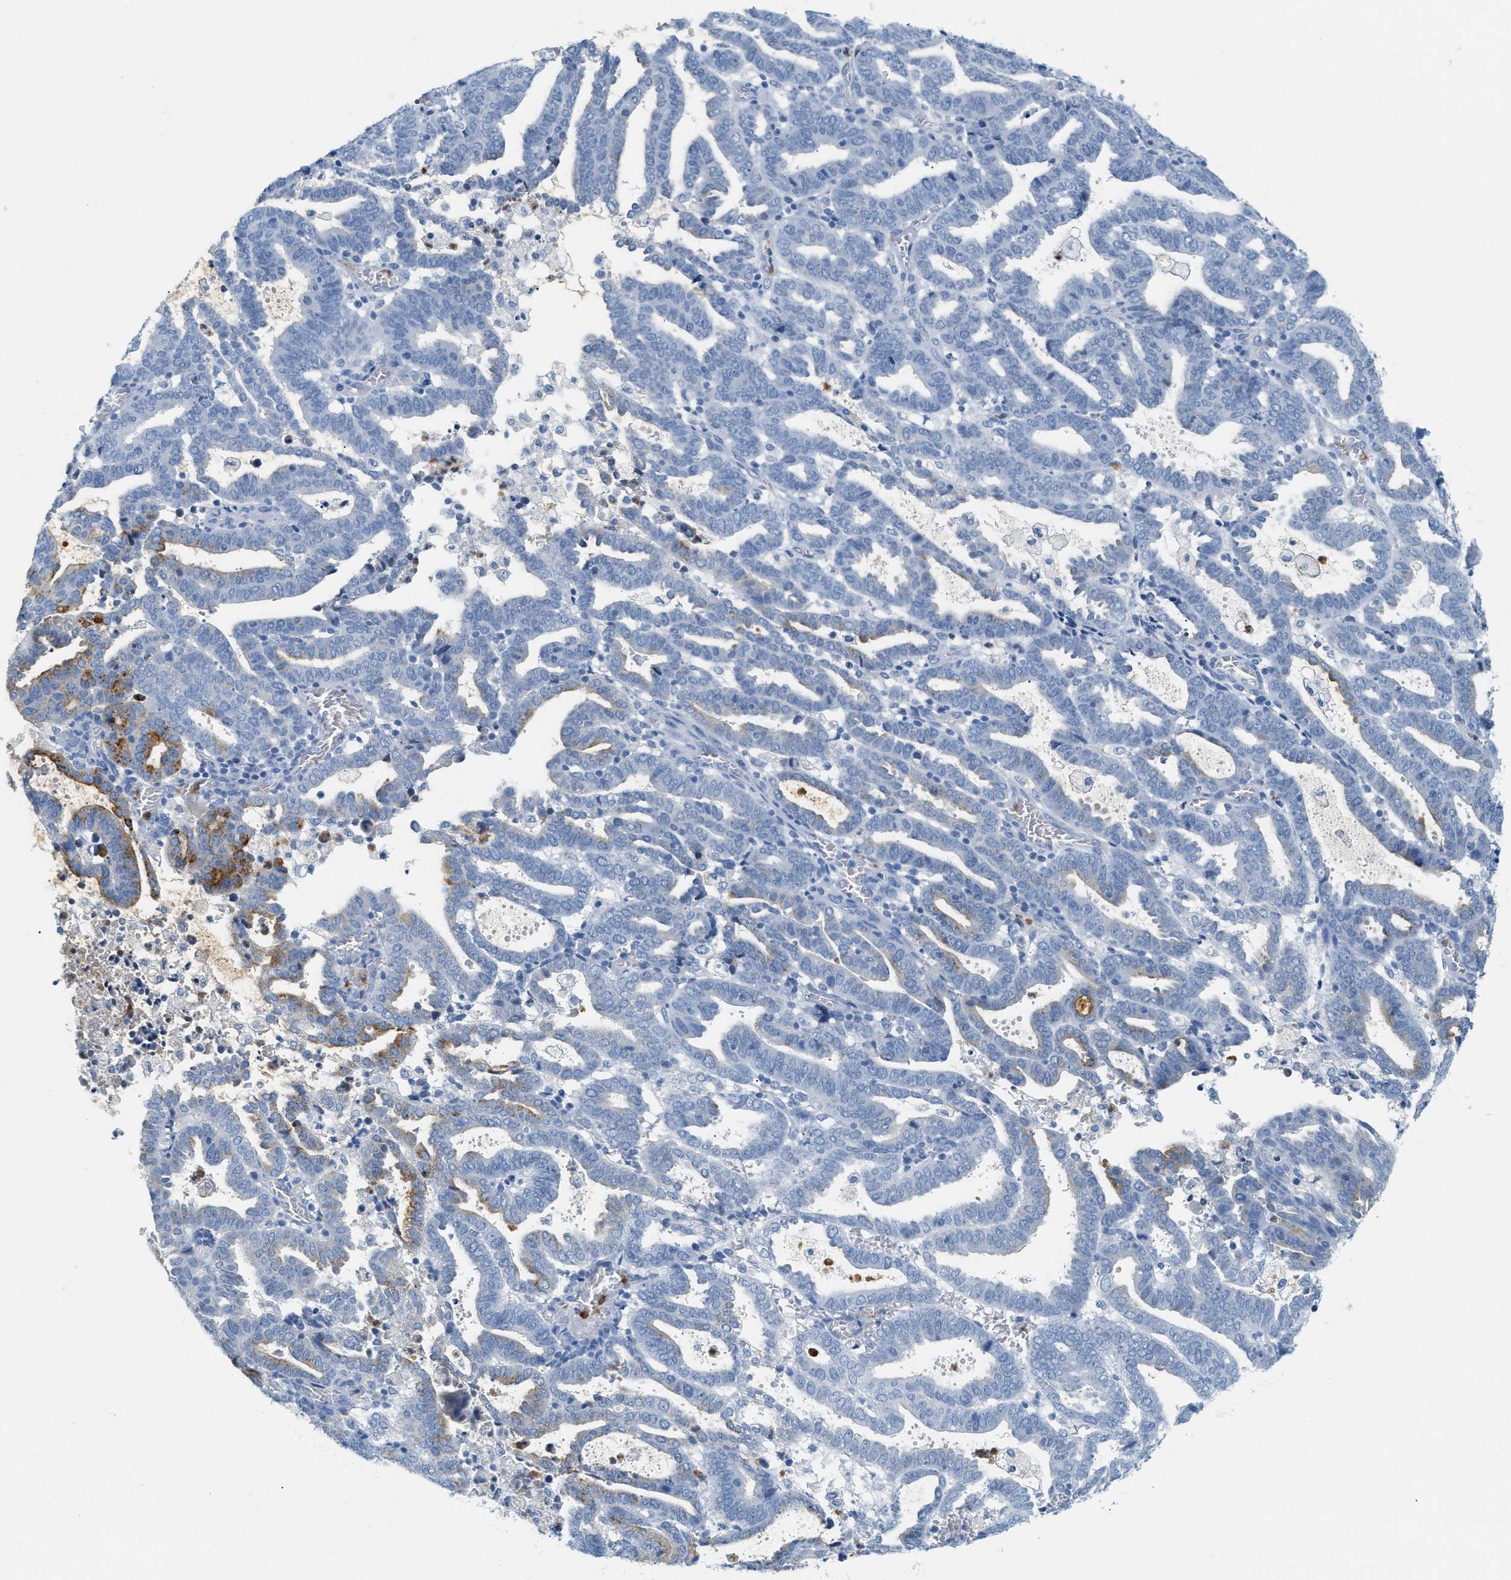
{"staining": {"intensity": "negative", "quantity": "none", "location": "none"}, "tissue": "endometrial cancer", "cell_type": "Tumor cells", "image_type": "cancer", "snomed": [{"axis": "morphology", "description": "Adenocarcinoma, NOS"}, {"axis": "topography", "description": "Uterus"}], "caption": "This image is of endometrial adenocarcinoma stained with immunohistochemistry (IHC) to label a protein in brown with the nuclei are counter-stained blue. There is no expression in tumor cells.", "gene": "LCN2", "patient": {"sex": "female", "age": 83}}